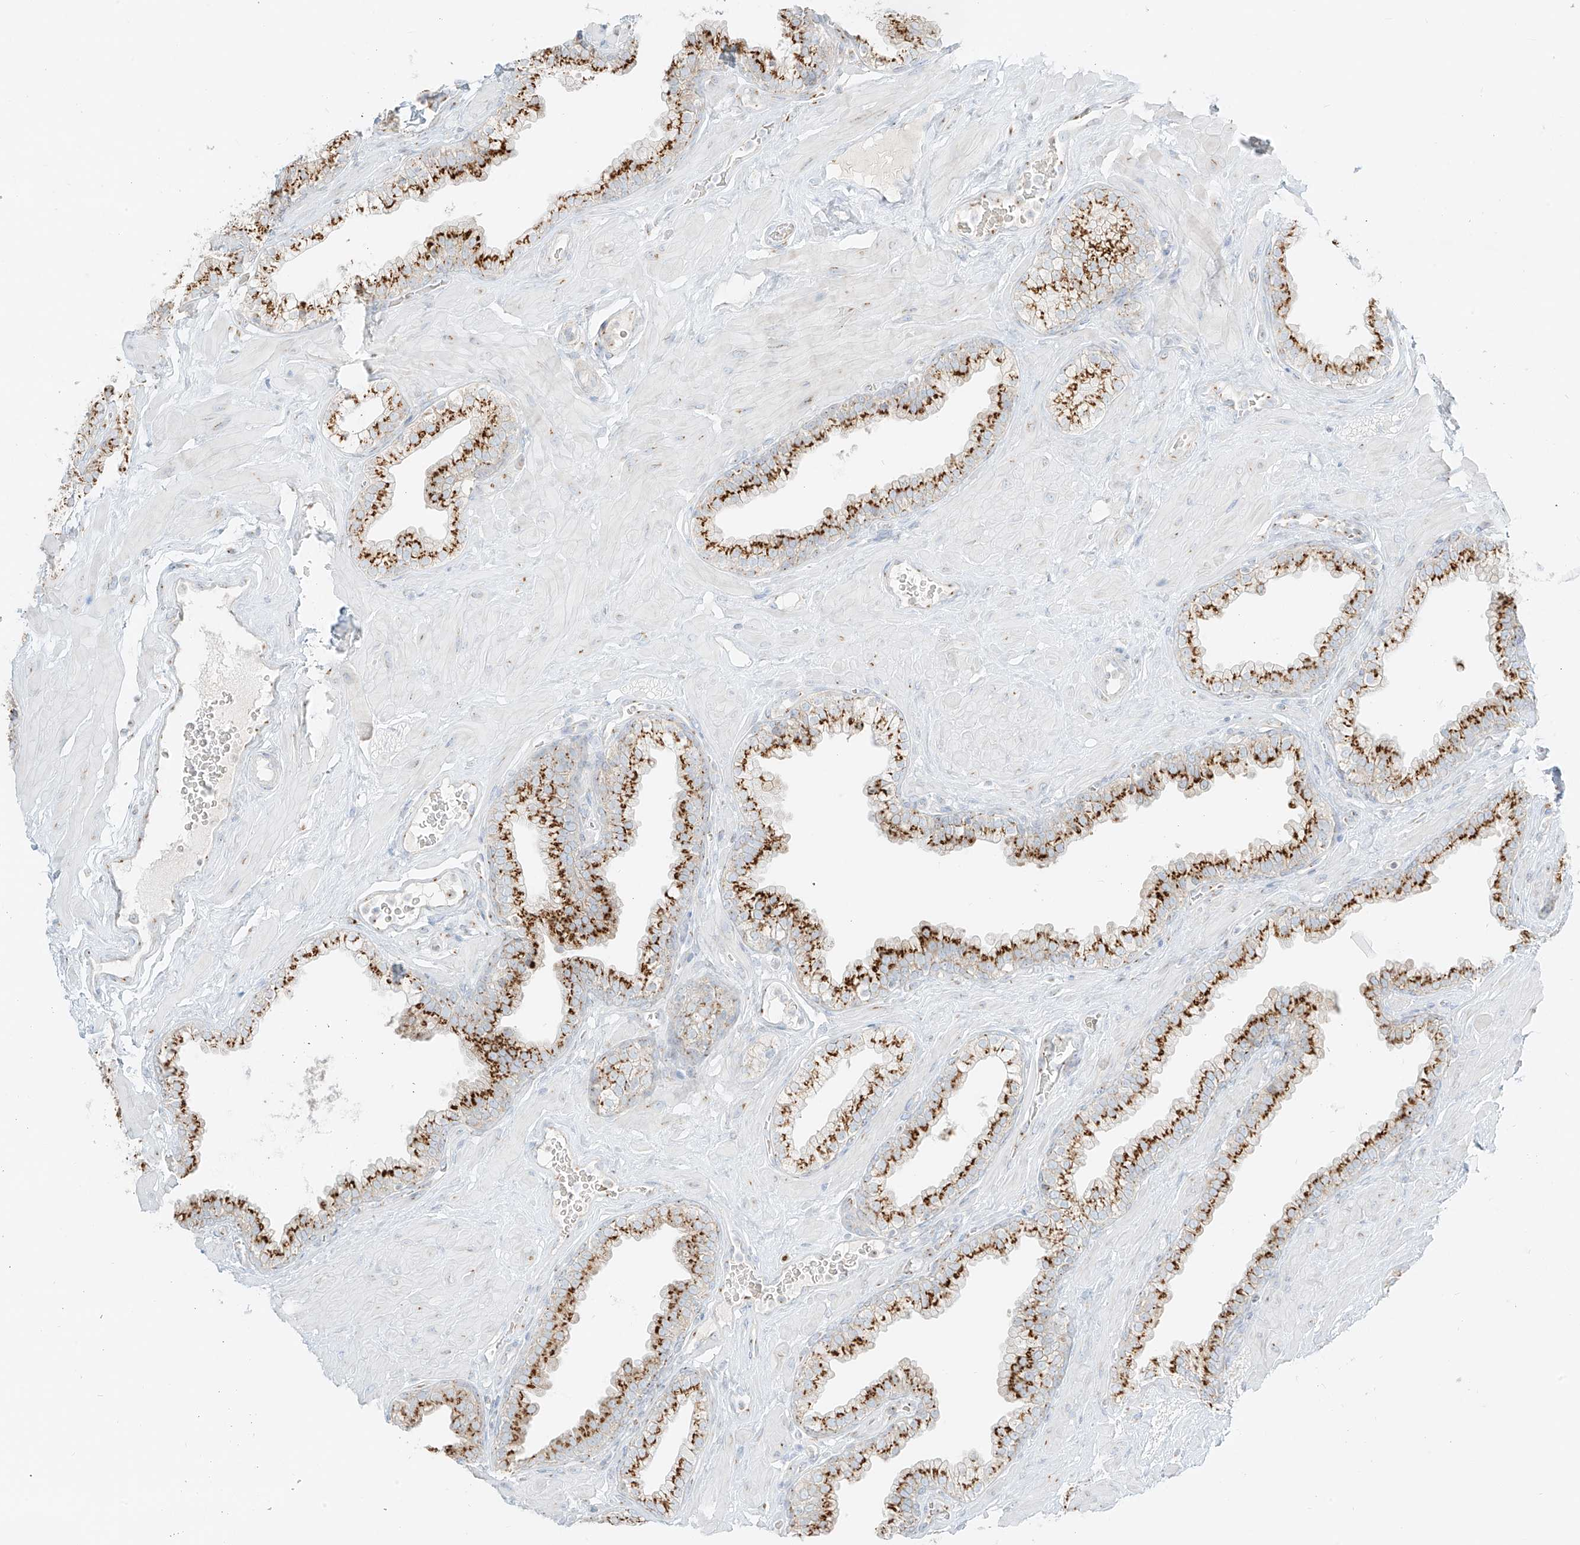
{"staining": {"intensity": "strong", "quantity": ">75%", "location": "cytoplasmic/membranous"}, "tissue": "prostate", "cell_type": "Glandular cells", "image_type": "normal", "snomed": [{"axis": "morphology", "description": "Normal tissue, NOS"}, {"axis": "morphology", "description": "Urothelial carcinoma, Low grade"}, {"axis": "topography", "description": "Urinary bladder"}, {"axis": "topography", "description": "Prostate"}], "caption": "Strong cytoplasmic/membranous protein positivity is seen in approximately >75% of glandular cells in prostate.", "gene": "TMEM87B", "patient": {"sex": "male", "age": 60}}